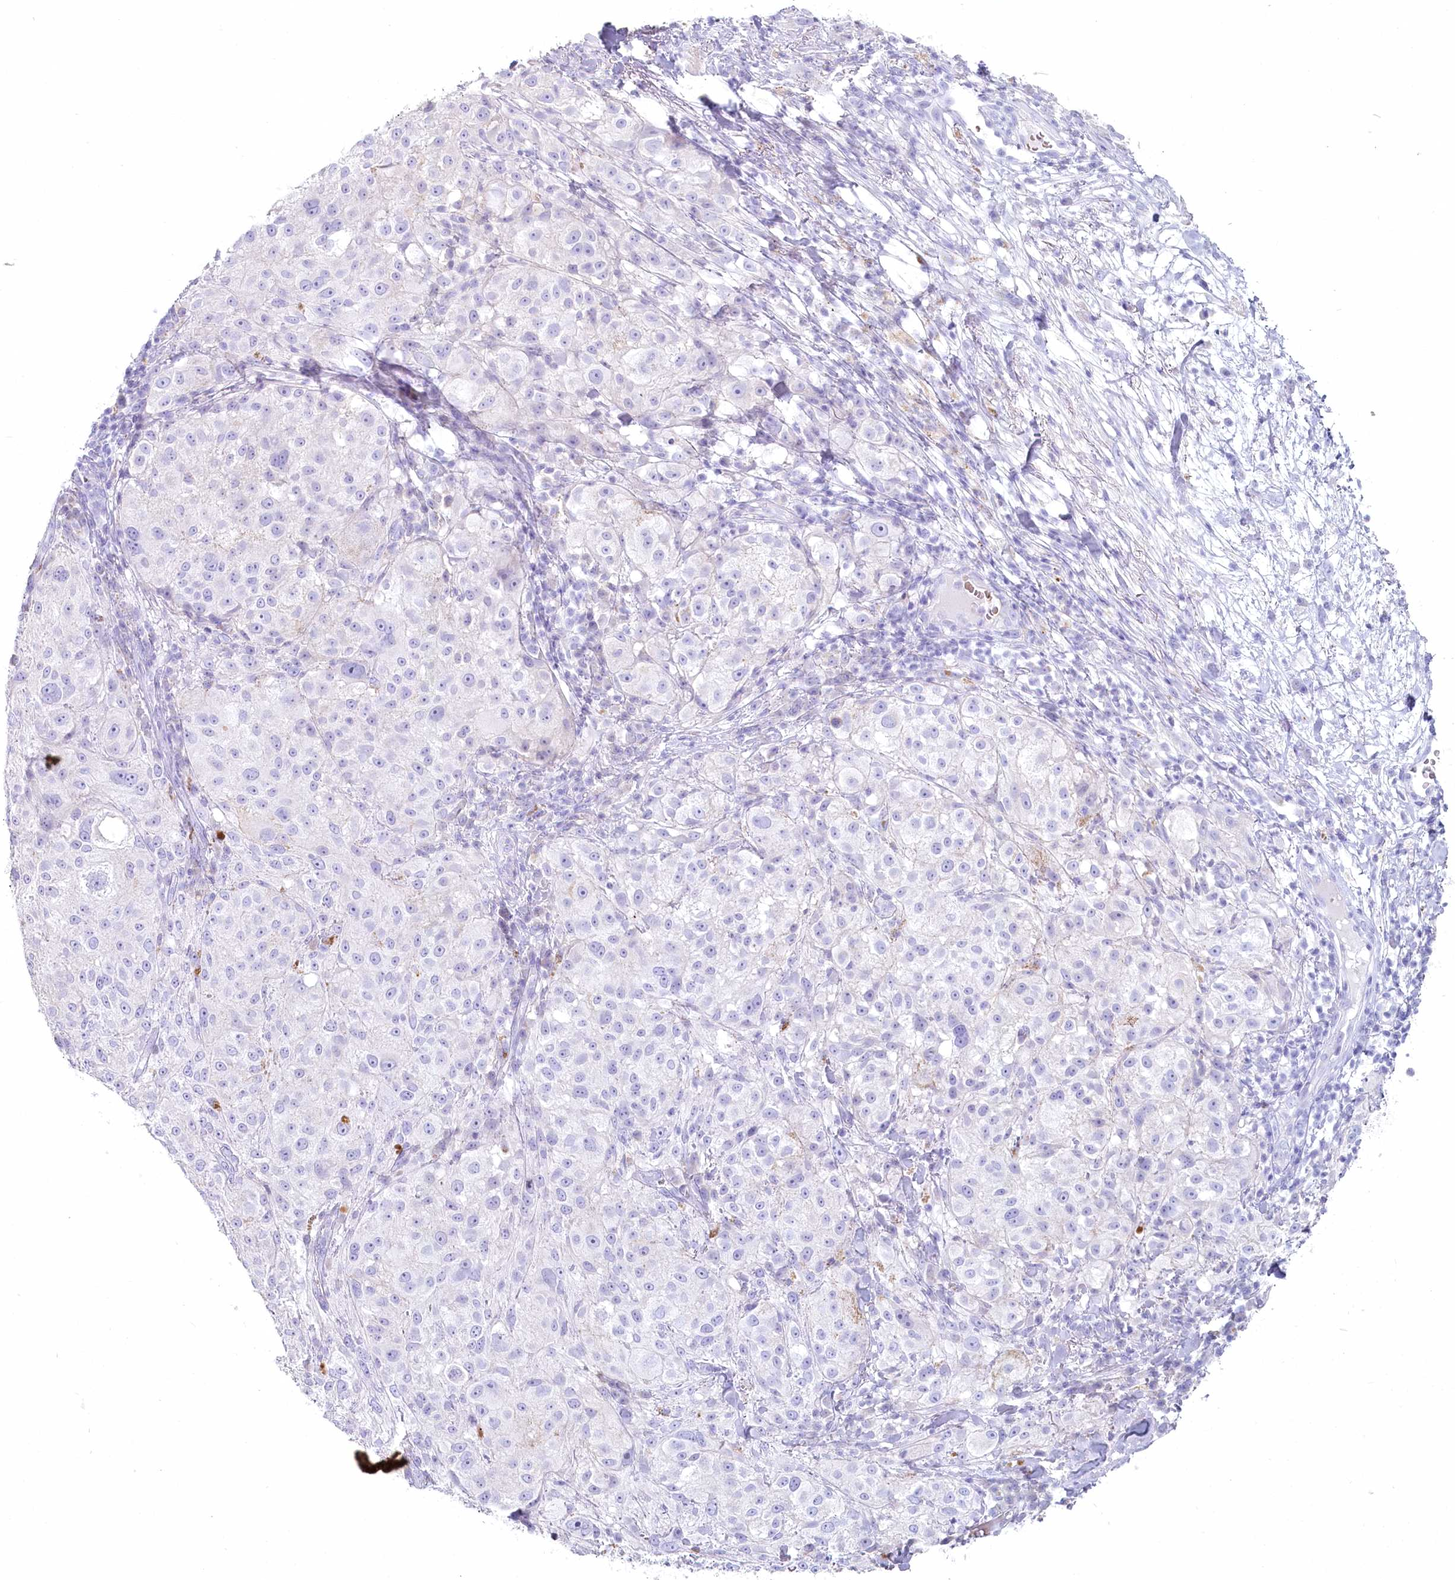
{"staining": {"intensity": "negative", "quantity": "none", "location": "none"}, "tissue": "melanoma", "cell_type": "Tumor cells", "image_type": "cancer", "snomed": [{"axis": "morphology", "description": "Necrosis, NOS"}, {"axis": "morphology", "description": "Malignant melanoma, NOS"}, {"axis": "topography", "description": "Skin"}], "caption": "The histopathology image displays no significant staining in tumor cells of melanoma.", "gene": "IFIT5", "patient": {"sex": "female", "age": 87}}